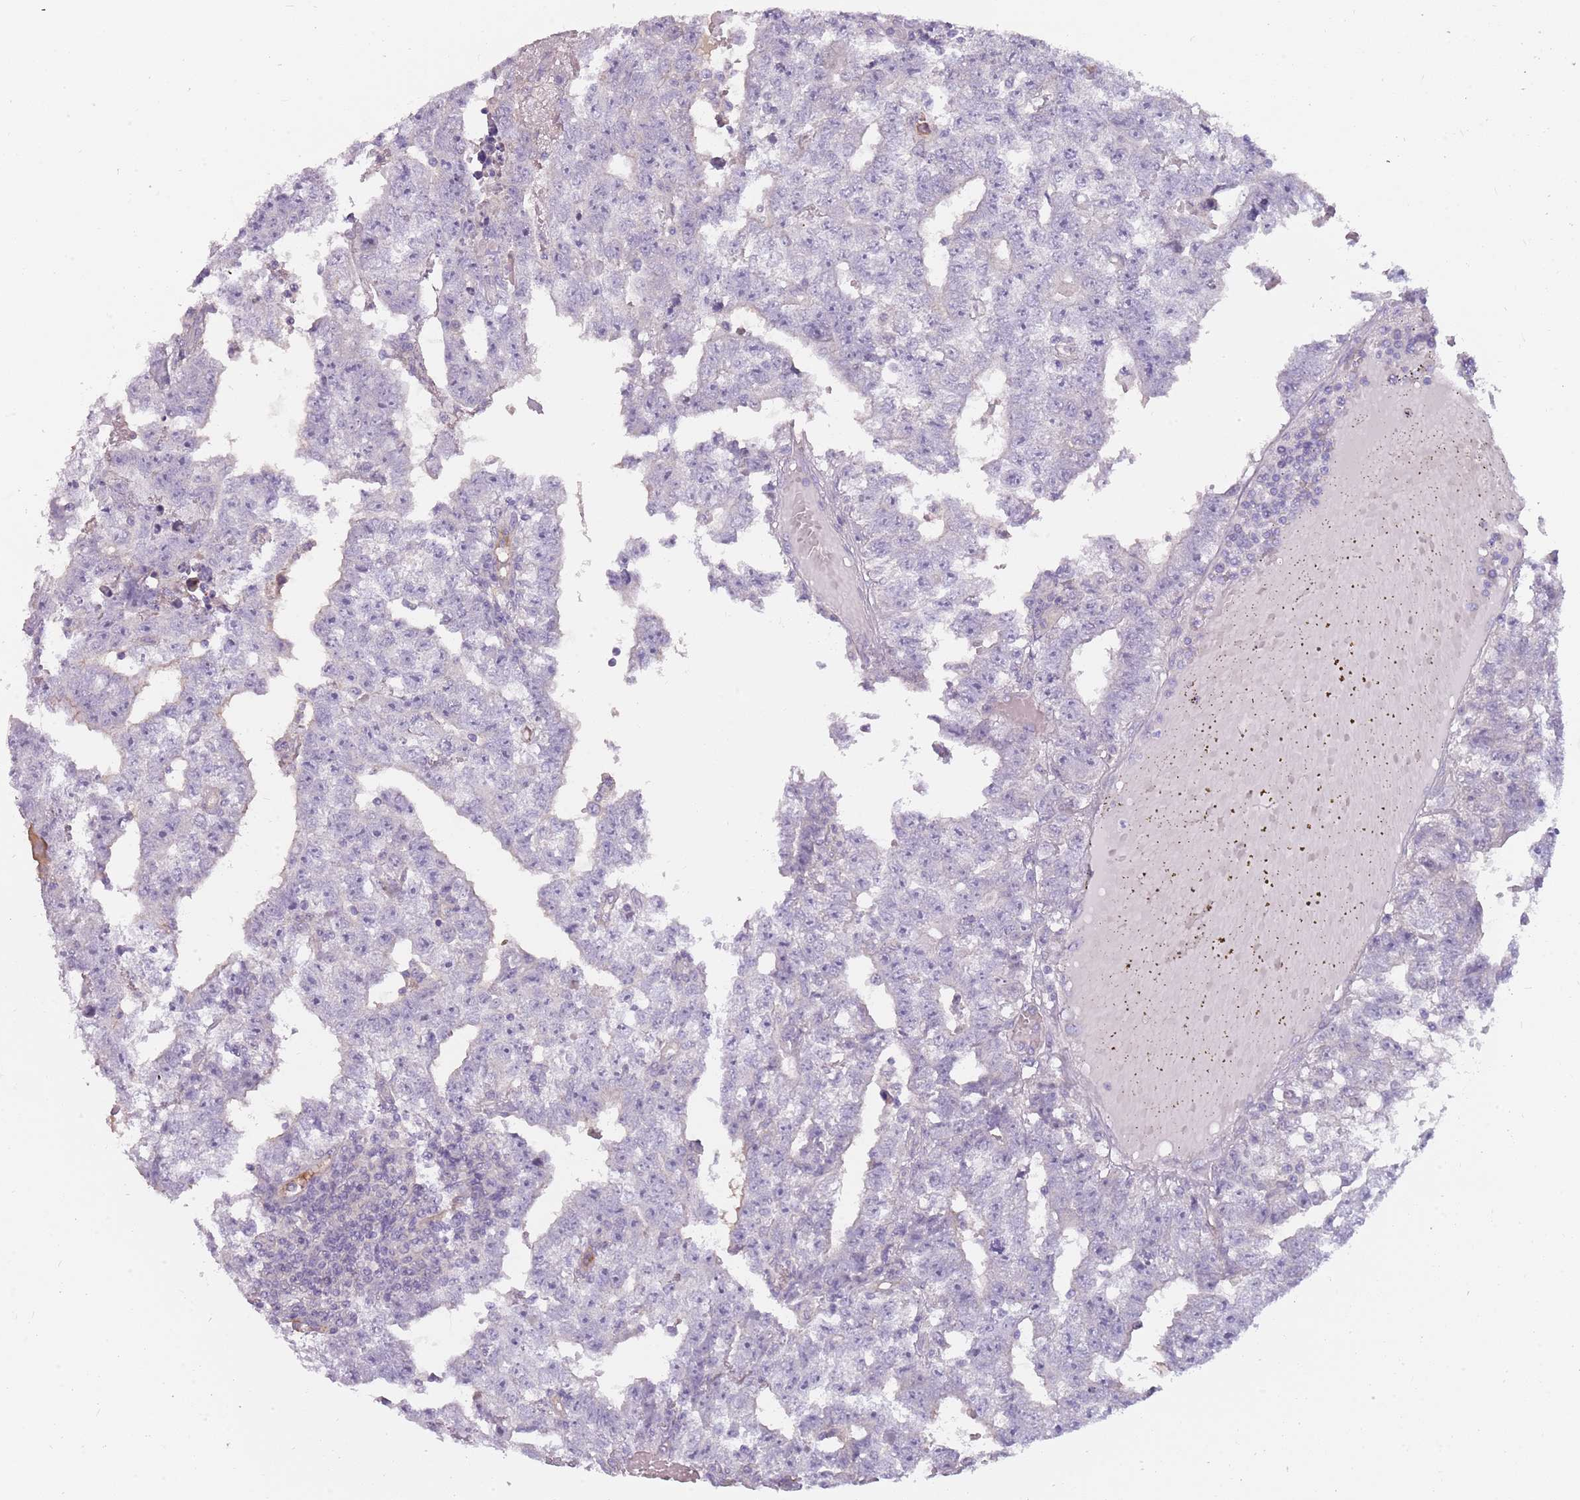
{"staining": {"intensity": "negative", "quantity": "none", "location": "none"}, "tissue": "testis cancer", "cell_type": "Tumor cells", "image_type": "cancer", "snomed": [{"axis": "morphology", "description": "Carcinoma, Embryonal, NOS"}, {"axis": "topography", "description": "Testis"}], "caption": "Immunohistochemistry of testis embryonal carcinoma demonstrates no expression in tumor cells. (DAB (3,3'-diaminobenzidine) immunohistochemistry (IHC) with hematoxylin counter stain).", "gene": "DDX4", "patient": {"sex": "male", "age": 25}}